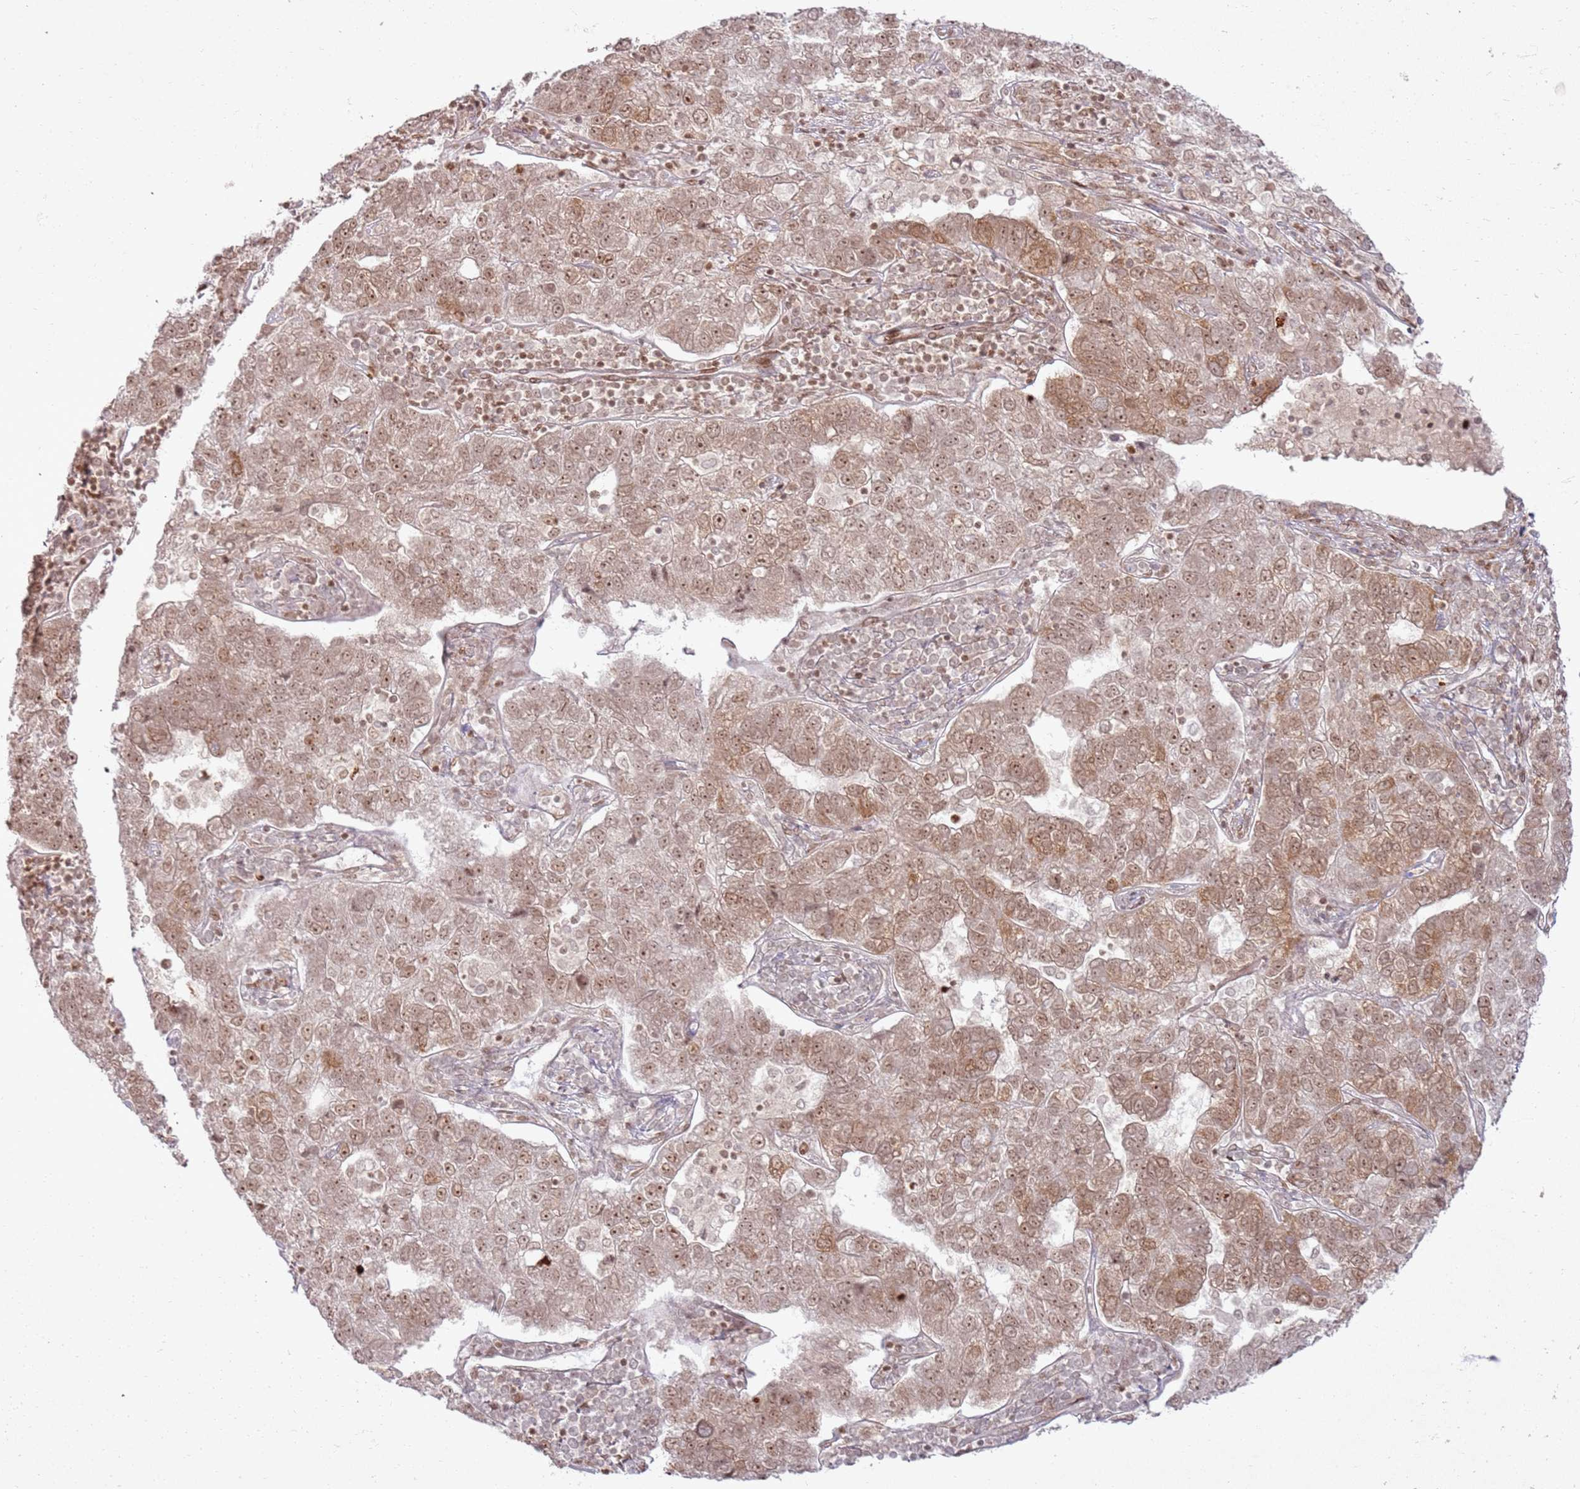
{"staining": {"intensity": "moderate", "quantity": ">75%", "location": "nuclear"}, "tissue": "pancreatic cancer", "cell_type": "Tumor cells", "image_type": "cancer", "snomed": [{"axis": "morphology", "description": "Adenocarcinoma, NOS"}, {"axis": "topography", "description": "Pancreas"}], "caption": "Pancreatic adenocarcinoma tissue displays moderate nuclear expression in approximately >75% of tumor cells, visualized by immunohistochemistry.", "gene": "KLHL36", "patient": {"sex": "female", "age": 61}}